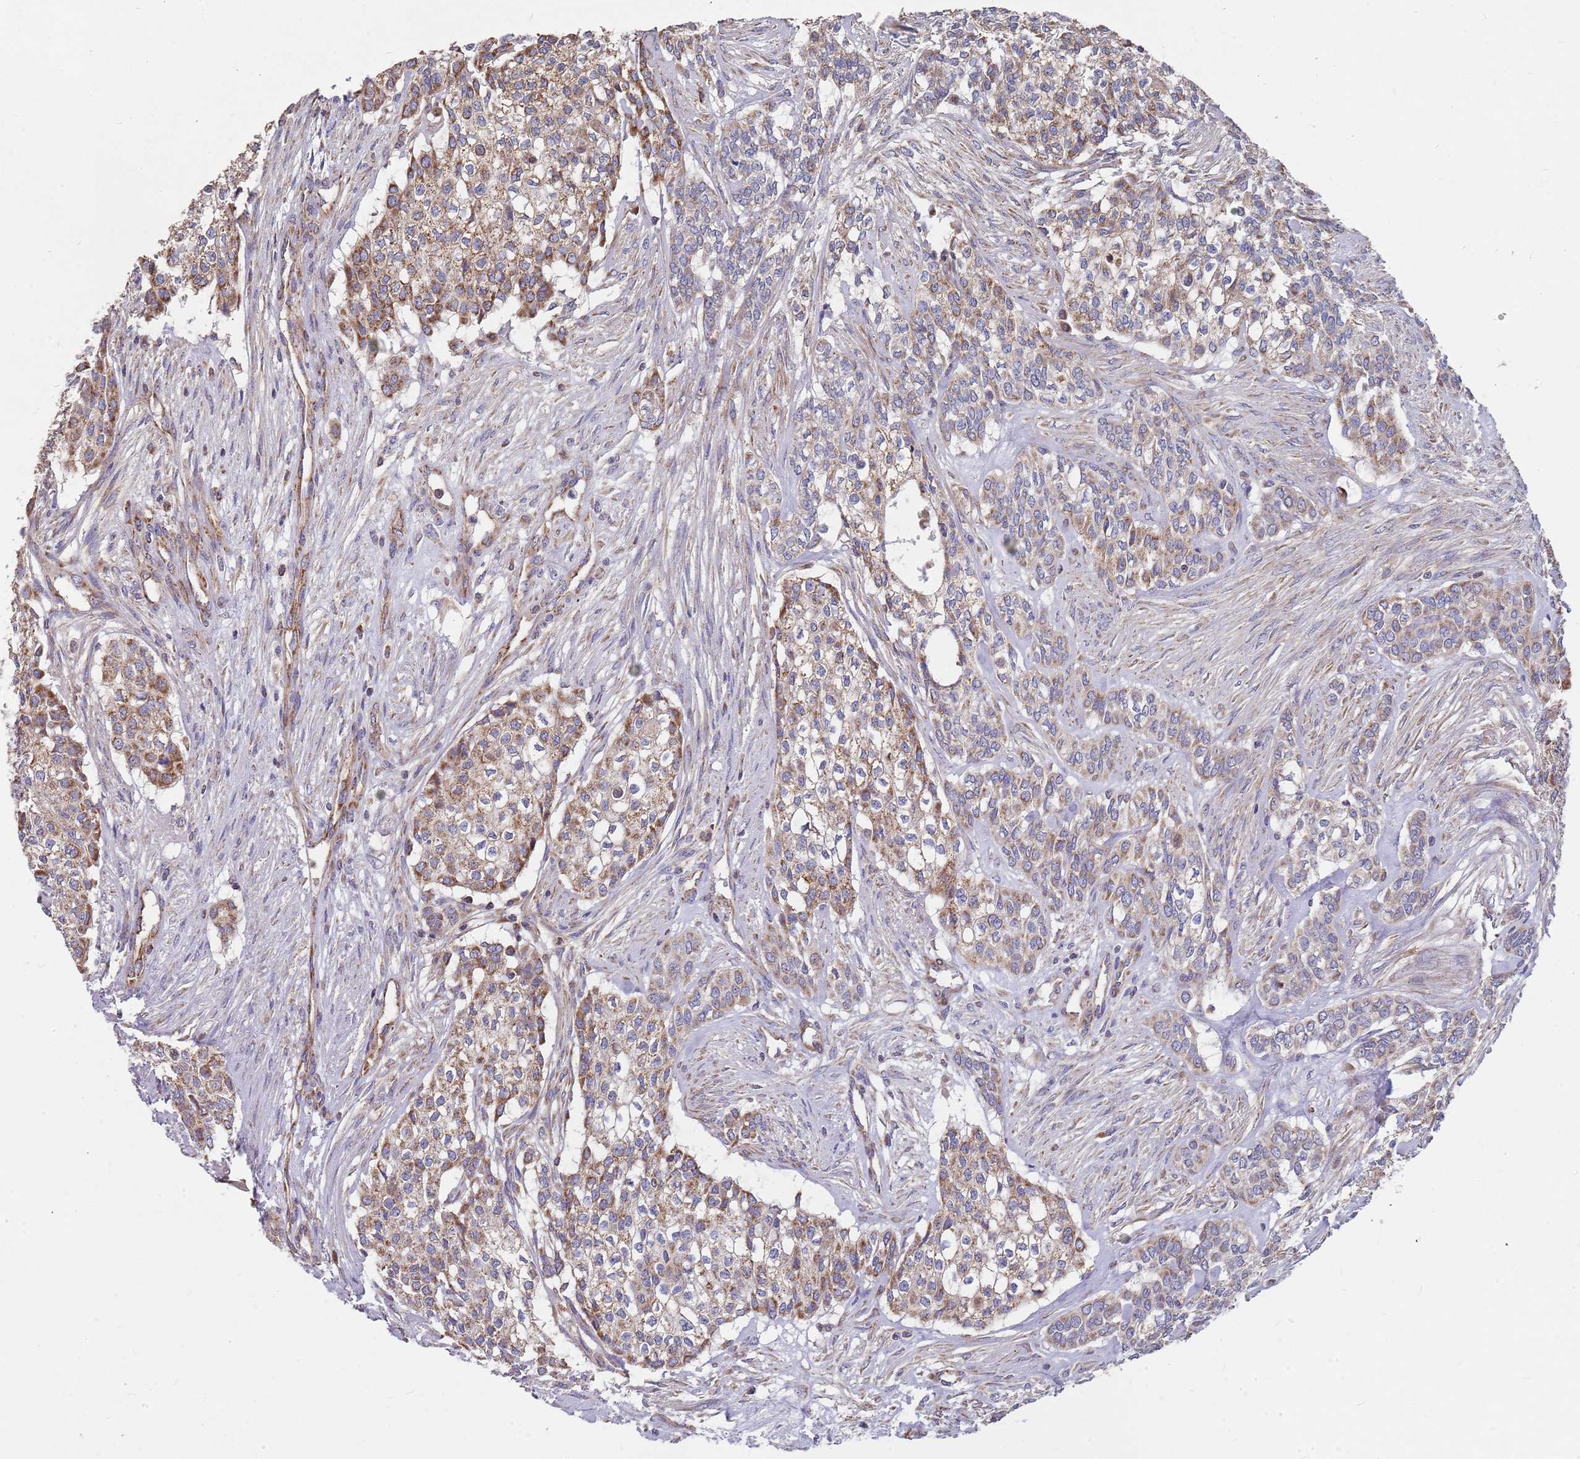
{"staining": {"intensity": "moderate", "quantity": ">75%", "location": "cytoplasmic/membranous"}, "tissue": "head and neck cancer", "cell_type": "Tumor cells", "image_type": "cancer", "snomed": [{"axis": "morphology", "description": "Adenocarcinoma, NOS"}, {"axis": "topography", "description": "Head-Neck"}], "caption": "Moderate cytoplasmic/membranous protein staining is appreciated in about >75% of tumor cells in adenocarcinoma (head and neck).", "gene": "WDFY3", "patient": {"sex": "male", "age": 81}}